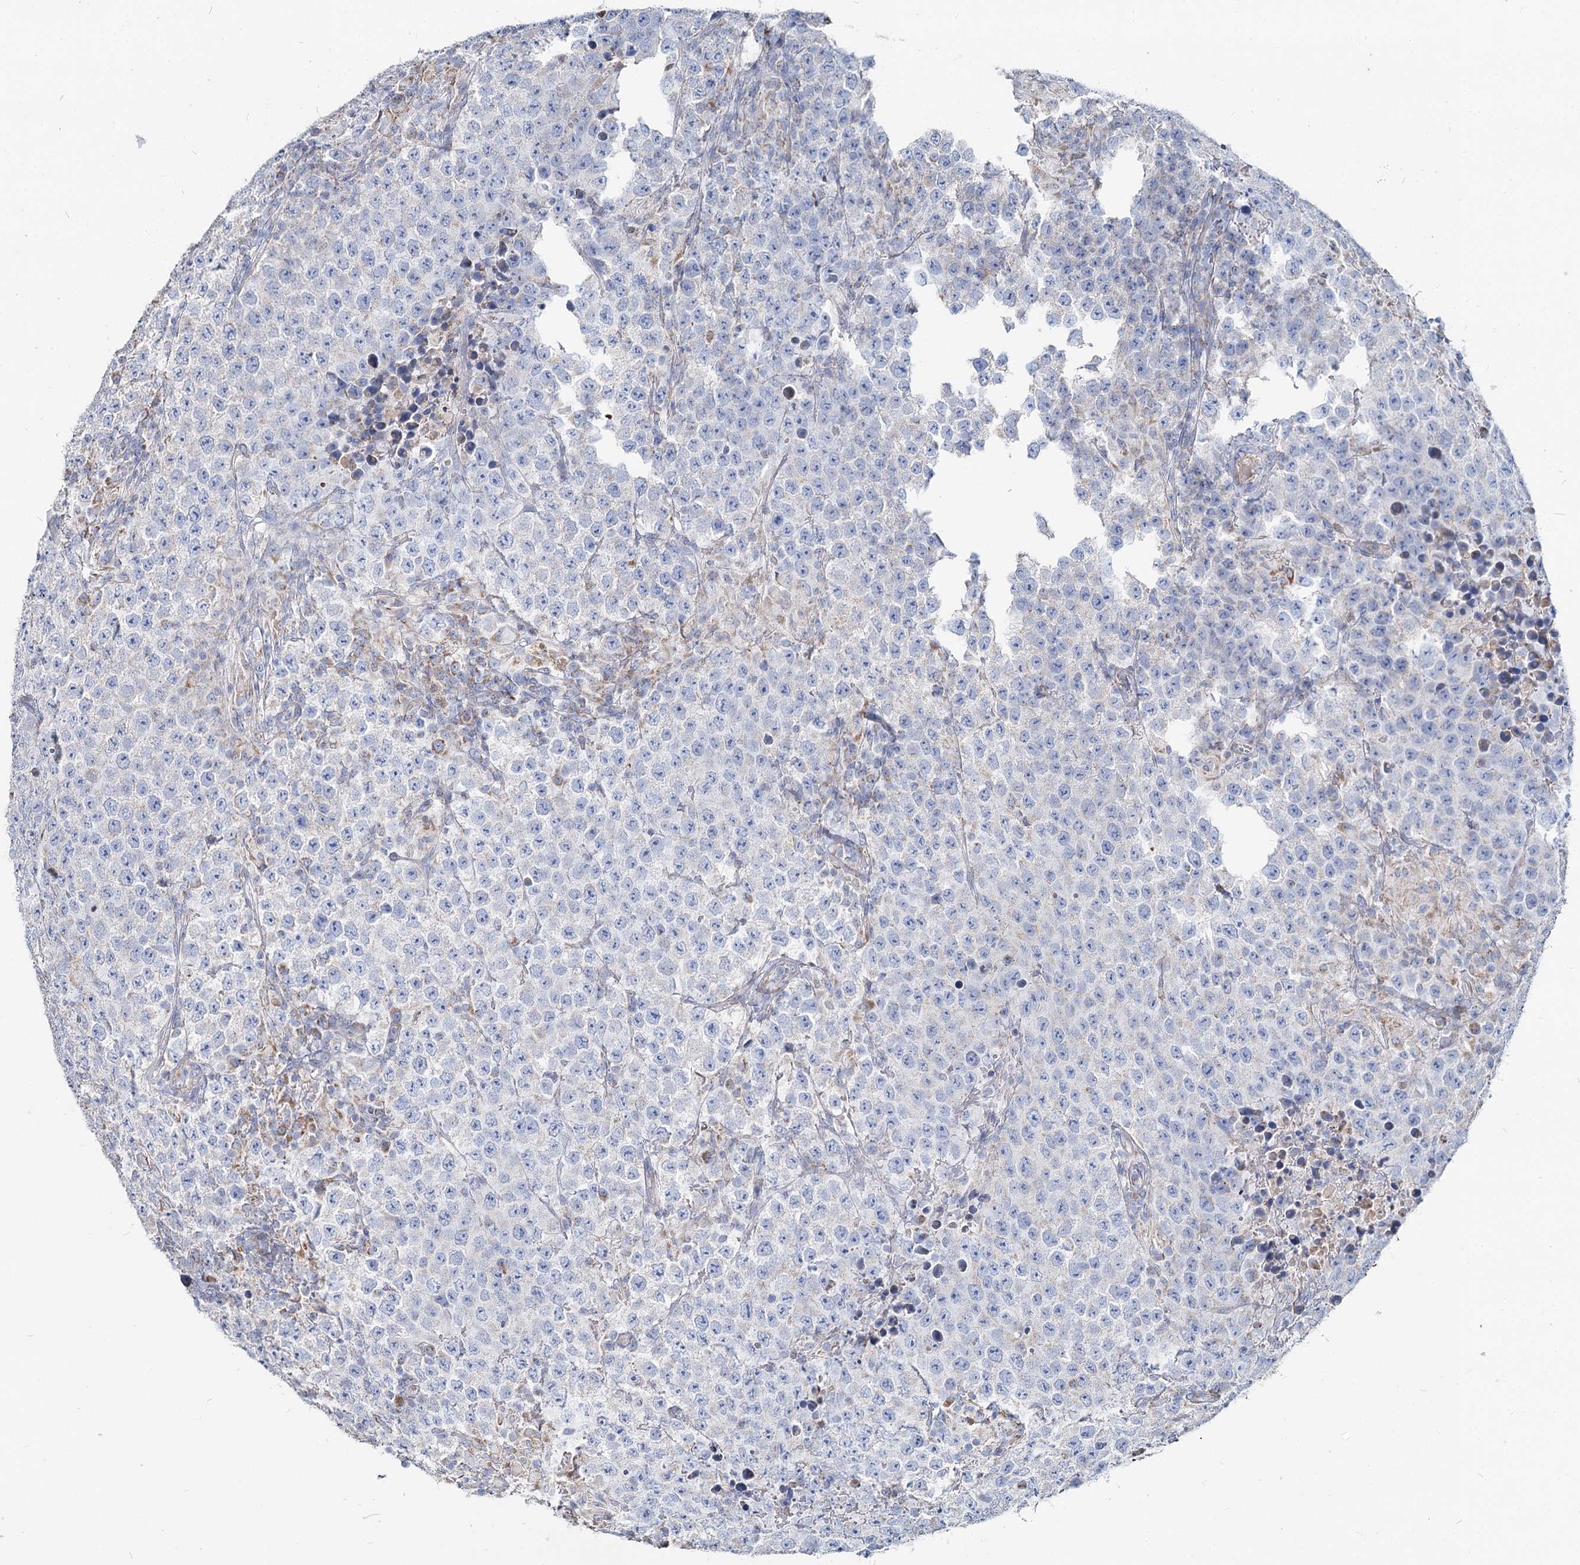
{"staining": {"intensity": "negative", "quantity": "none", "location": "none"}, "tissue": "testis cancer", "cell_type": "Tumor cells", "image_type": "cancer", "snomed": [{"axis": "morphology", "description": "Normal tissue, NOS"}, {"axis": "morphology", "description": "Urothelial carcinoma, High grade"}, {"axis": "morphology", "description": "Seminoma, NOS"}, {"axis": "morphology", "description": "Carcinoma, Embryonal, NOS"}, {"axis": "topography", "description": "Urinary bladder"}, {"axis": "topography", "description": "Testis"}], "caption": "The photomicrograph reveals no significant expression in tumor cells of testis cancer (seminoma). (DAB IHC visualized using brightfield microscopy, high magnification).", "gene": "MCCC2", "patient": {"sex": "male", "age": 41}}